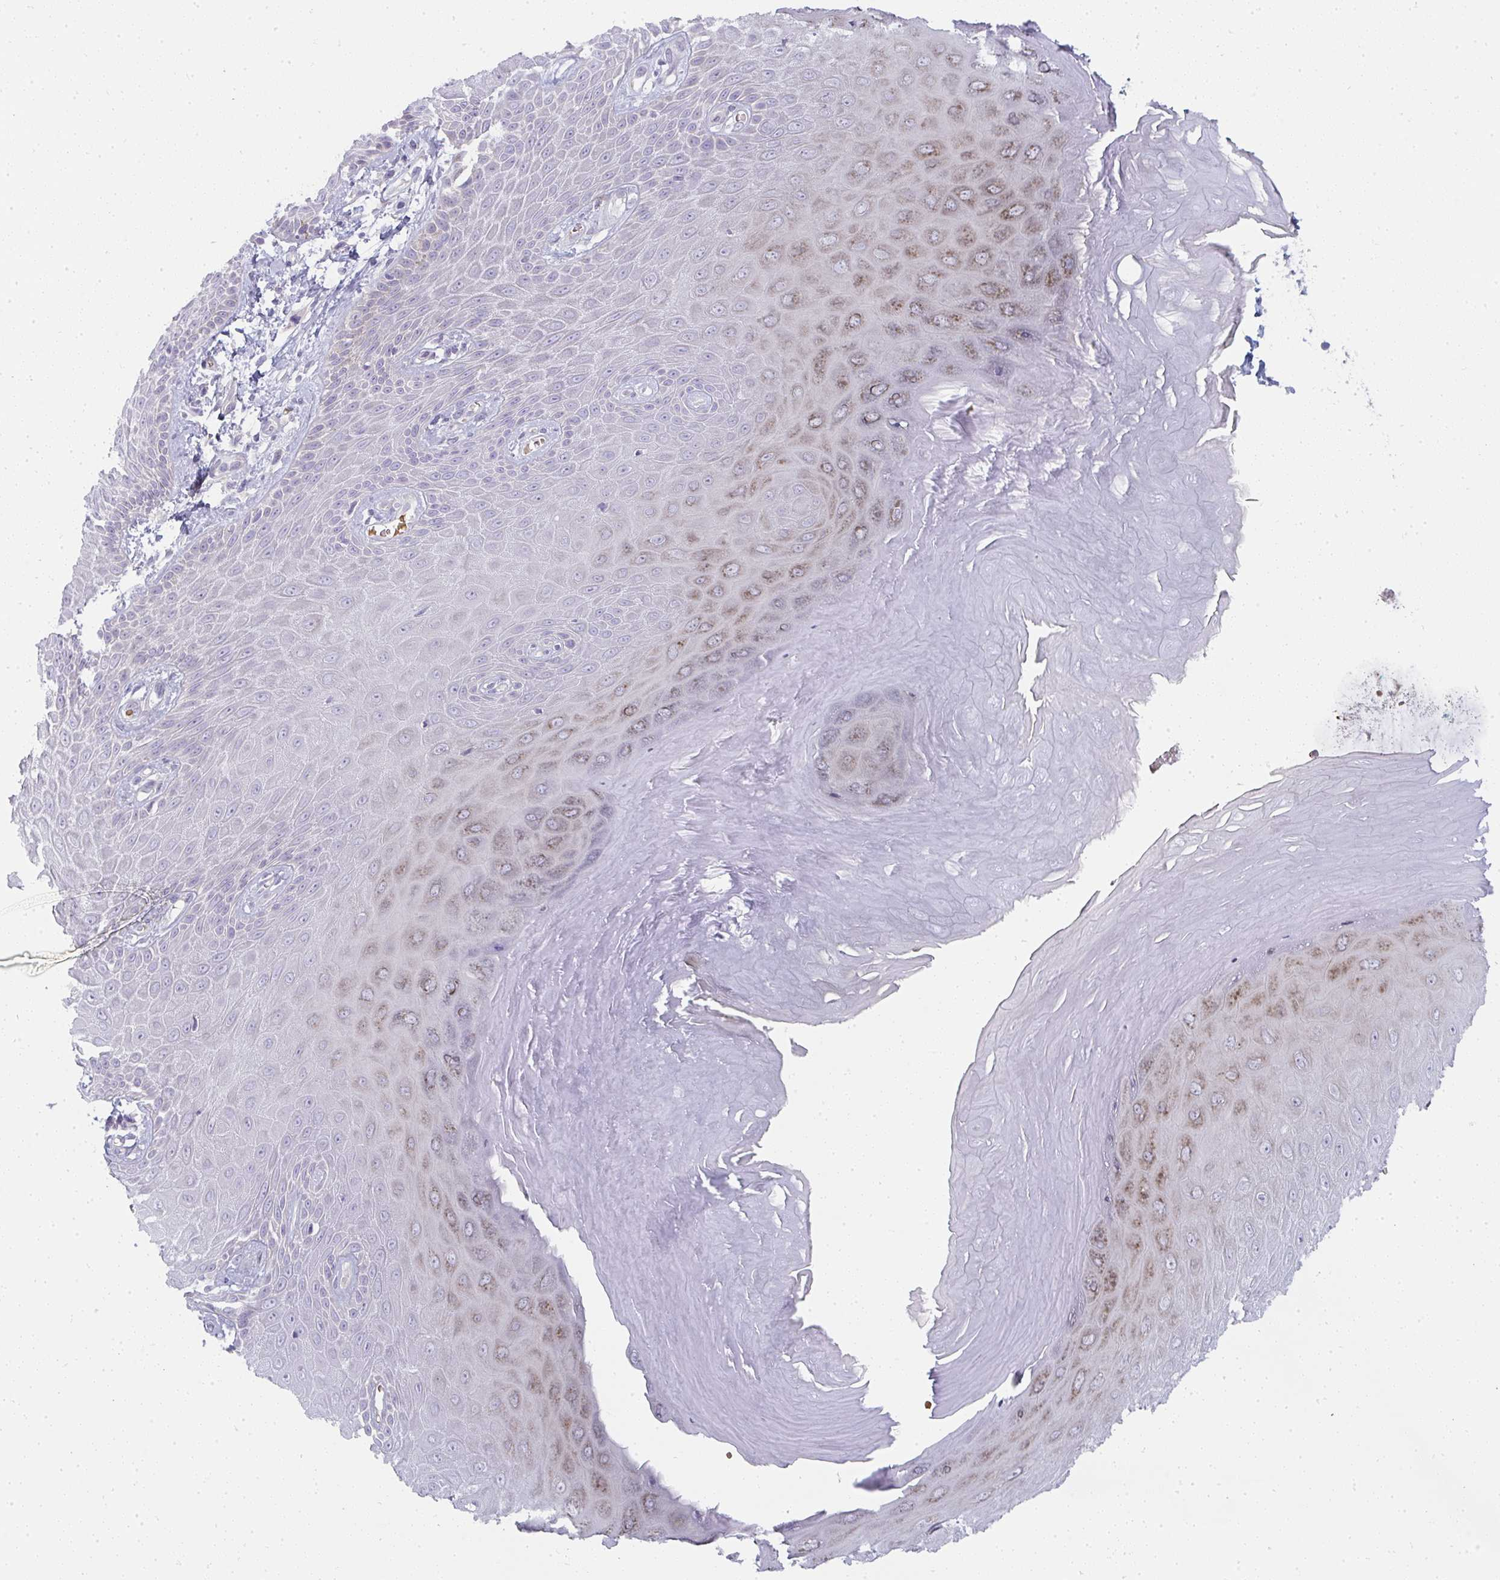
{"staining": {"intensity": "moderate", "quantity": "<25%", "location": "cytoplasmic/membranous"}, "tissue": "skin", "cell_type": "Epidermal cells", "image_type": "normal", "snomed": [{"axis": "morphology", "description": "Normal tissue, NOS"}, {"axis": "topography", "description": "Anal"}, {"axis": "topography", "description": "Peripheral nerve tissue"}], "caption": "This micrograph reveals normal skin stained with immunohistochemistry to label a protein in brown. The cytoplasmic/membranous of epidermal cells show moderate positivity for the protein. Nuclei are counter-stained blue.", "gene": "SHB", "patient": {"sex": "male", "age": 78}}